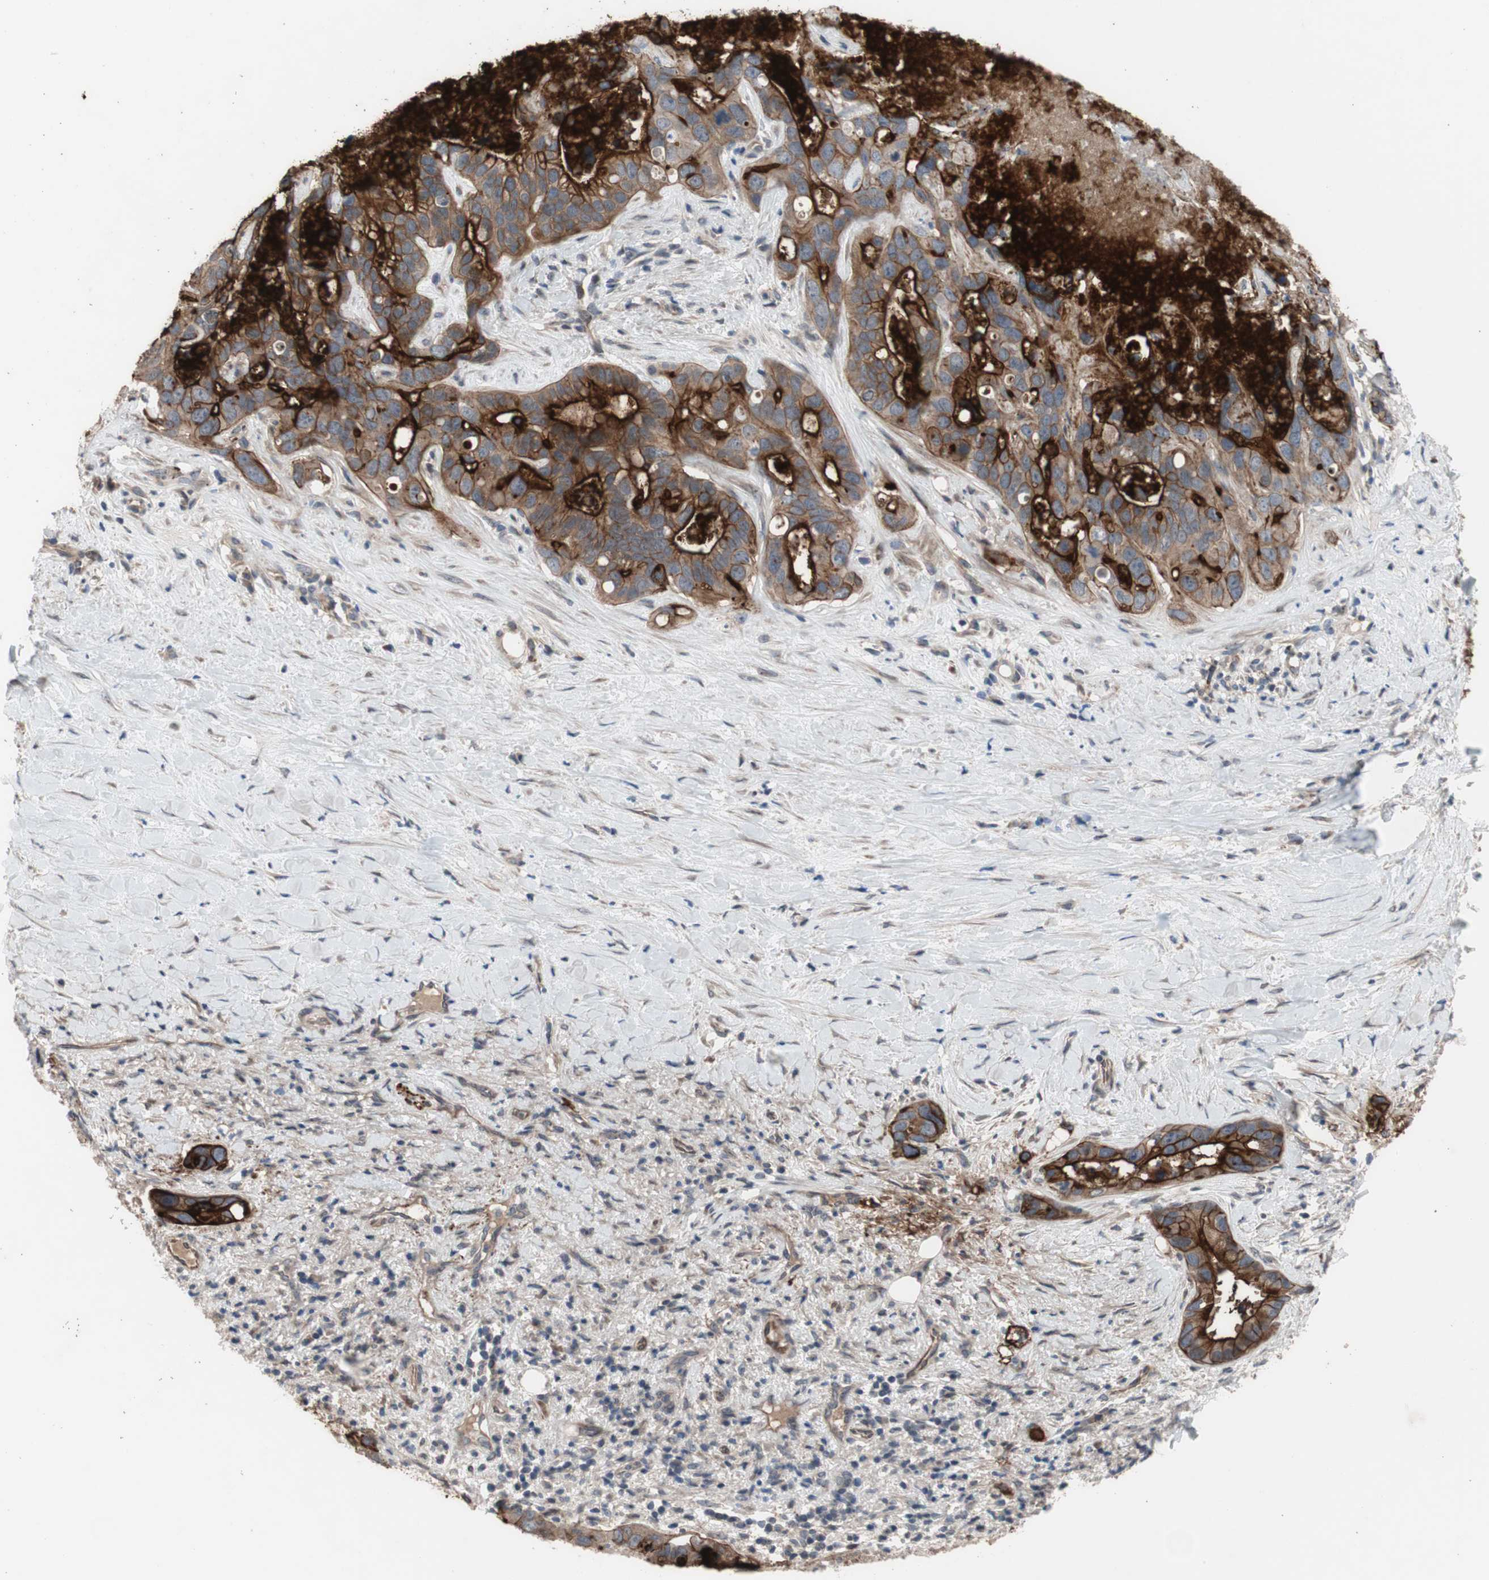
{"staining": {"intensity": "moderate", "quantity": ">75%", "location": "cytoplasmic/membranous"}, "tissue": "liver cancer", "cell_type": "Tumor cells", "image_type": "cancer", "snomed": [{"axis": "morphology", "description": "Cholangiocarcinoma"}, {"axis": "topography", "description": "Liver"}], "caption": "Protein expression by IHC shows moderate cytoplasmic/membranous positivity in about >75% of tumor cells in cholangiocarcinoma (liver).", "gene": "OAZ1", "patient": {"sex": "female", "age": 65}}